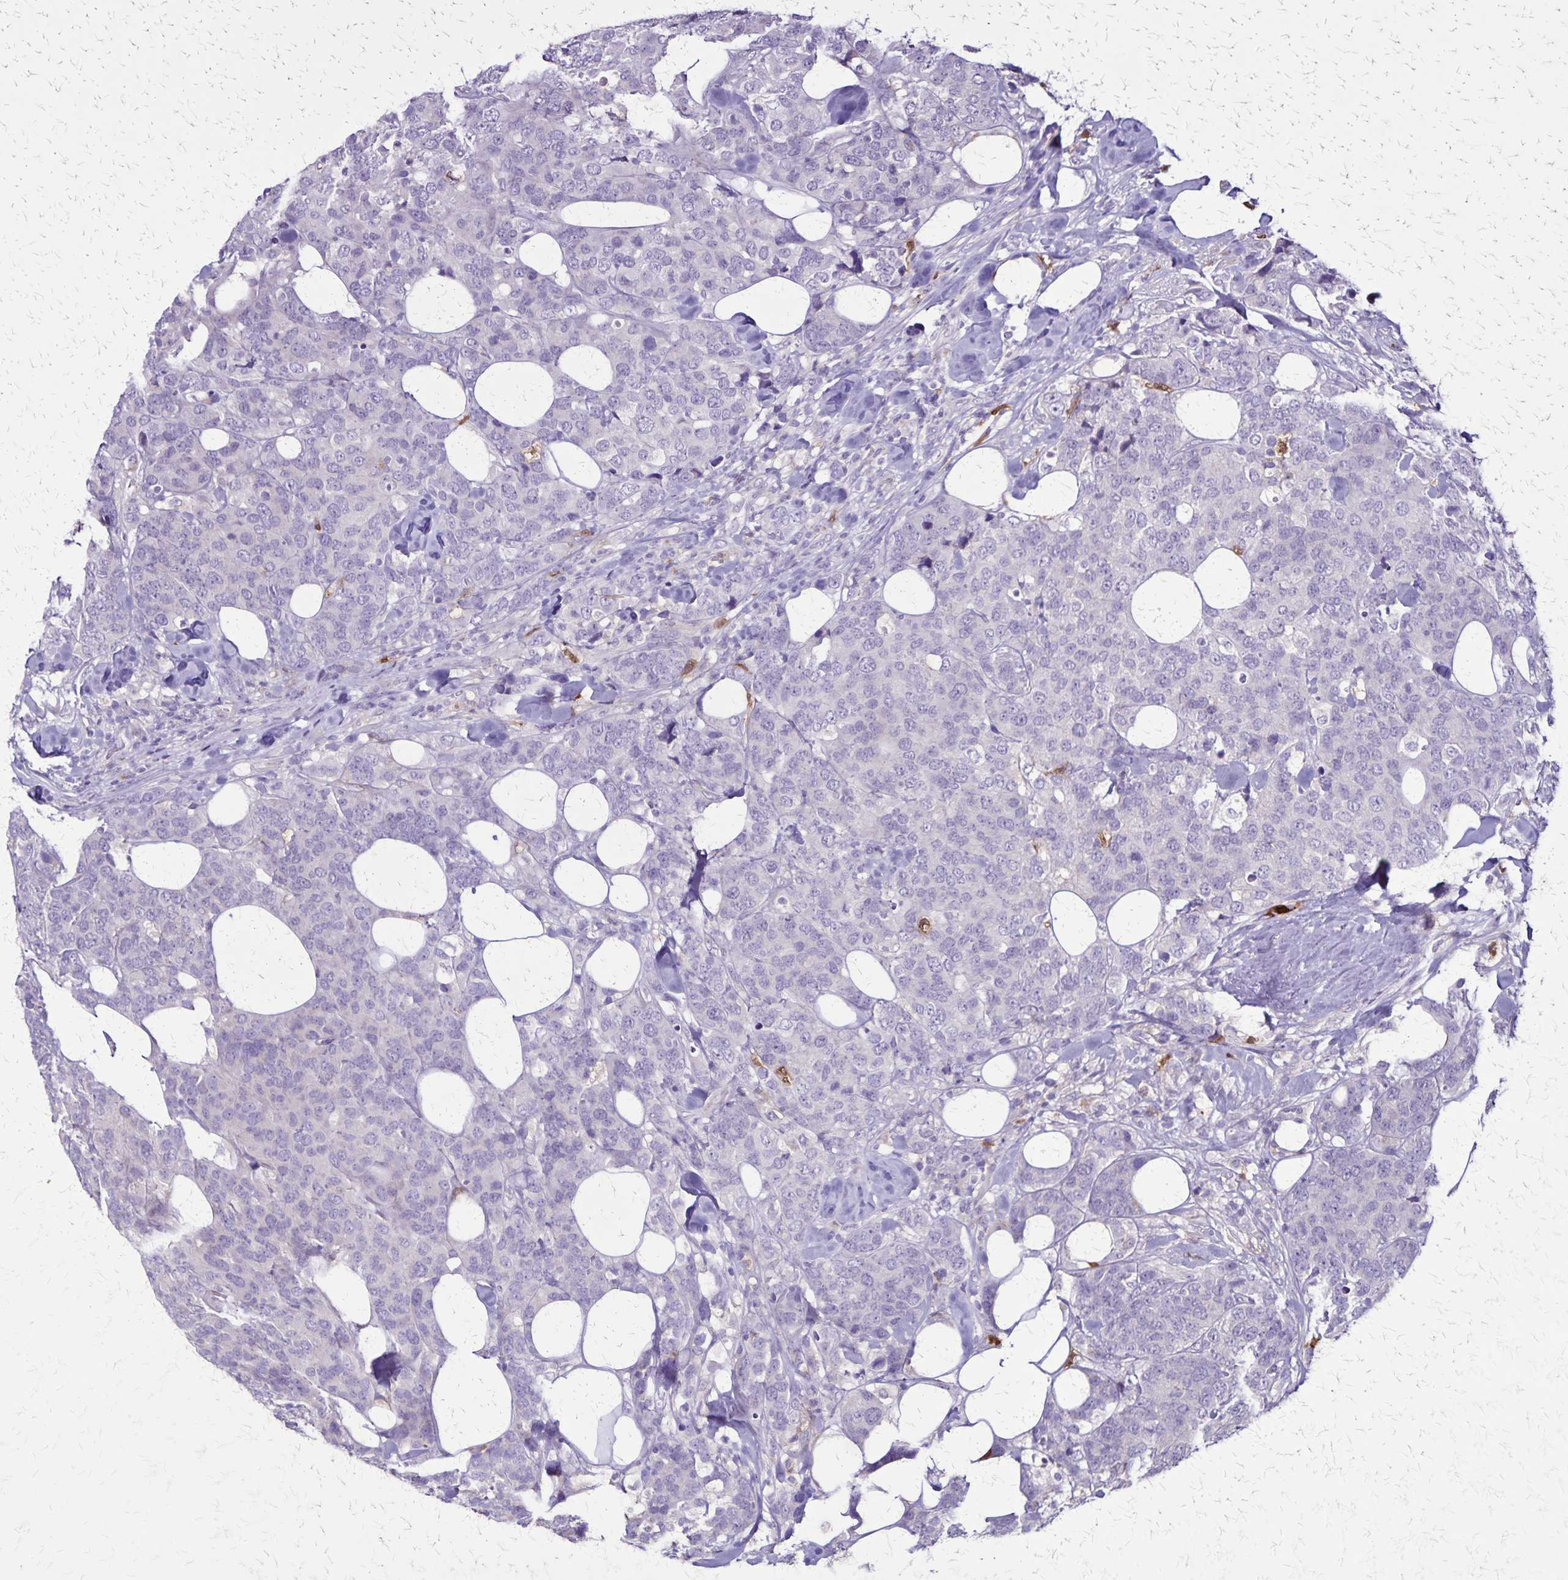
{"staining": {"intensity": "negative", "quantity": "none", "location": "none"}, "tissue": "breast cancer", "cell_type": "Tumor cells", "image_type": "cancer", "snomed": [{"axis": "morphology", "description": "Lobular carcinoma"}, {"axis": "topography", "description": "Breast"}], "caption": "Histopathology image shows no protein expression in tumor cells of breast cancer (lobular carcinoma) tissue.", "gene": "ULBP3", "patient": {"sex": "female", "age": 59}}